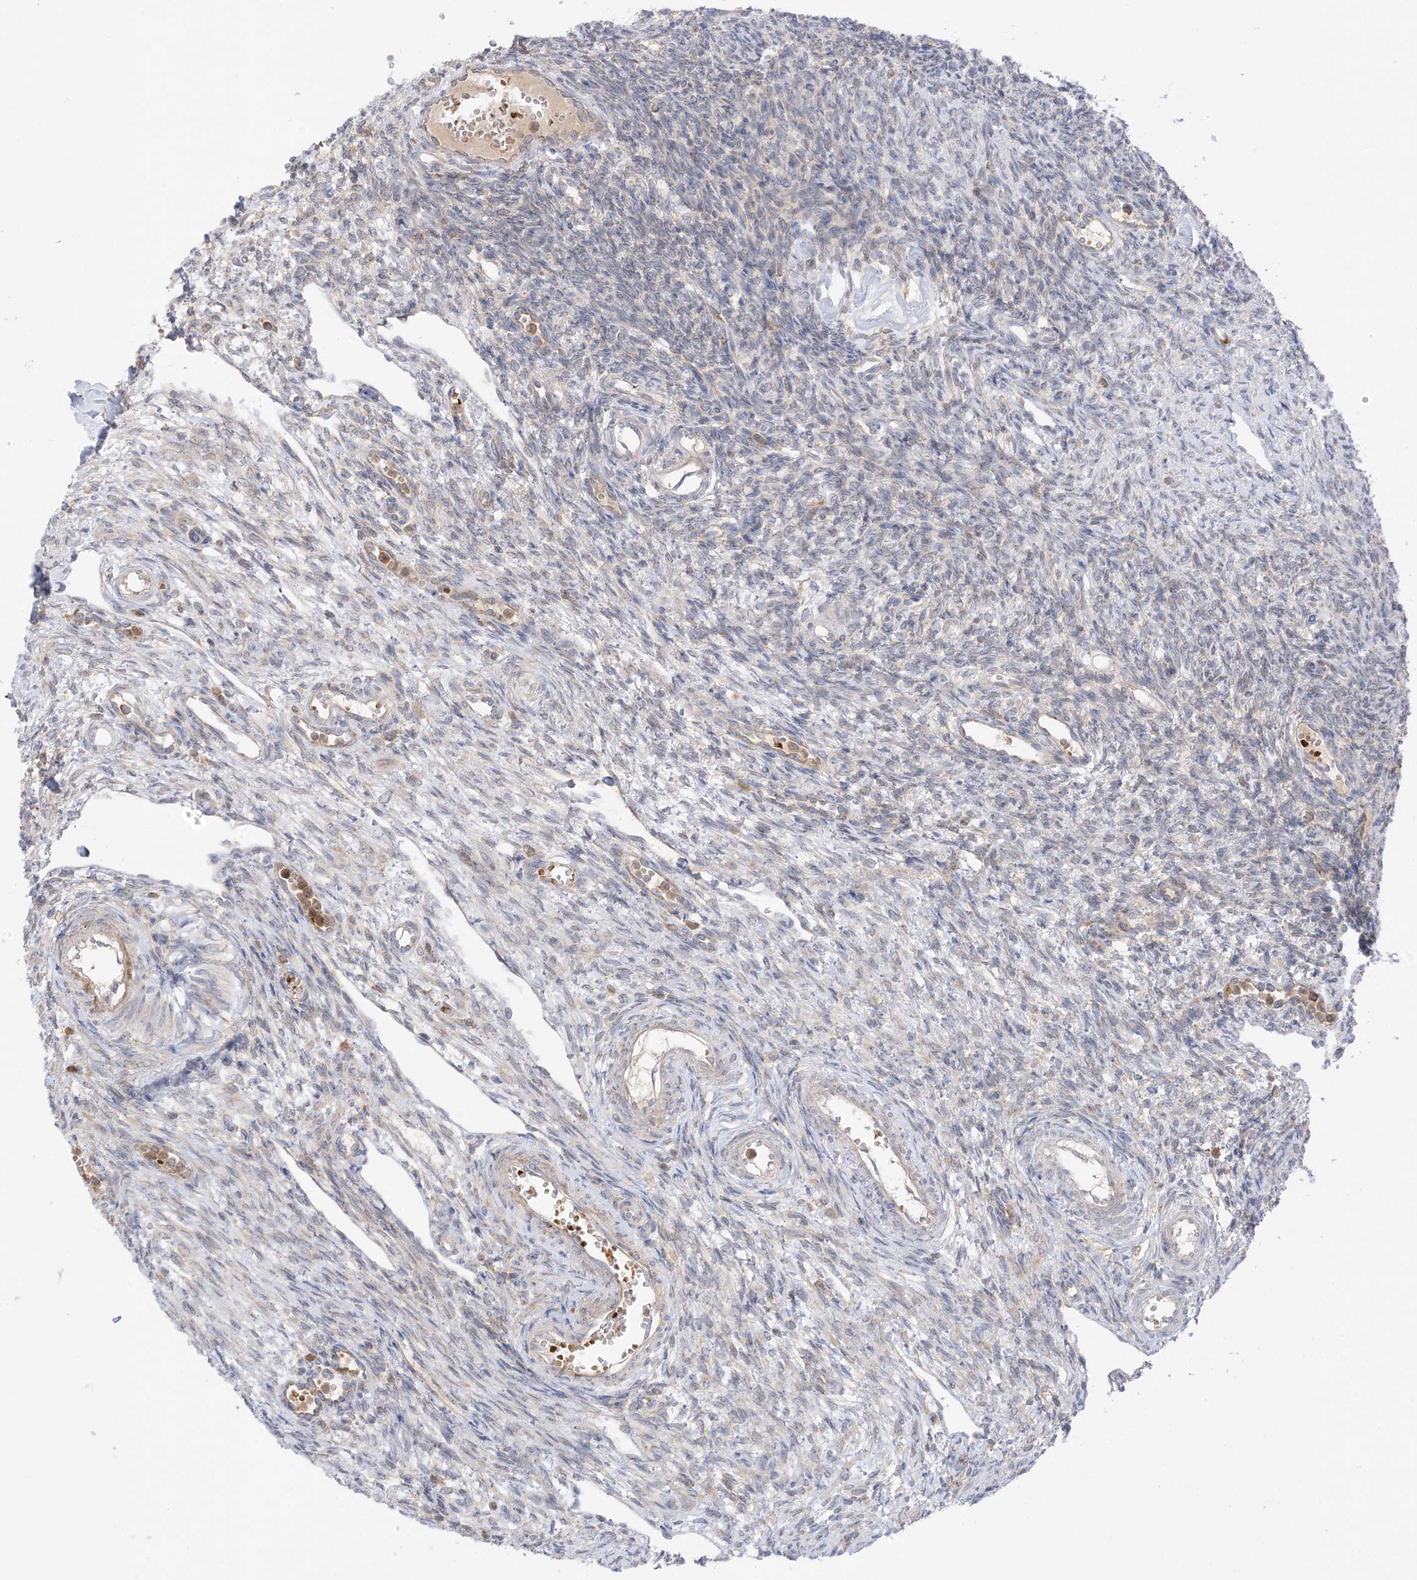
{"staining": {"intensity": "negative", "quantity": "none", "location": "none"}, "tissue": "ovary", "cell_type": "Ovarian stroma cells", "image_type": "normal", "snomed": [{"axis": "morphology", "description": "Normal tissue, NOS"}, {"axis": "morphology", "description": "Cyst, NOS"}, {"axis": "topography", "description": "Ovary"}], "caption": "This is a photomicrograph of immunohistochemistry (IHC) staining of benign ovary, which shows no positivity in ovarian stroma cells.", "gene": "NPPC", "patient": {"sex": "female", "age": 33}}